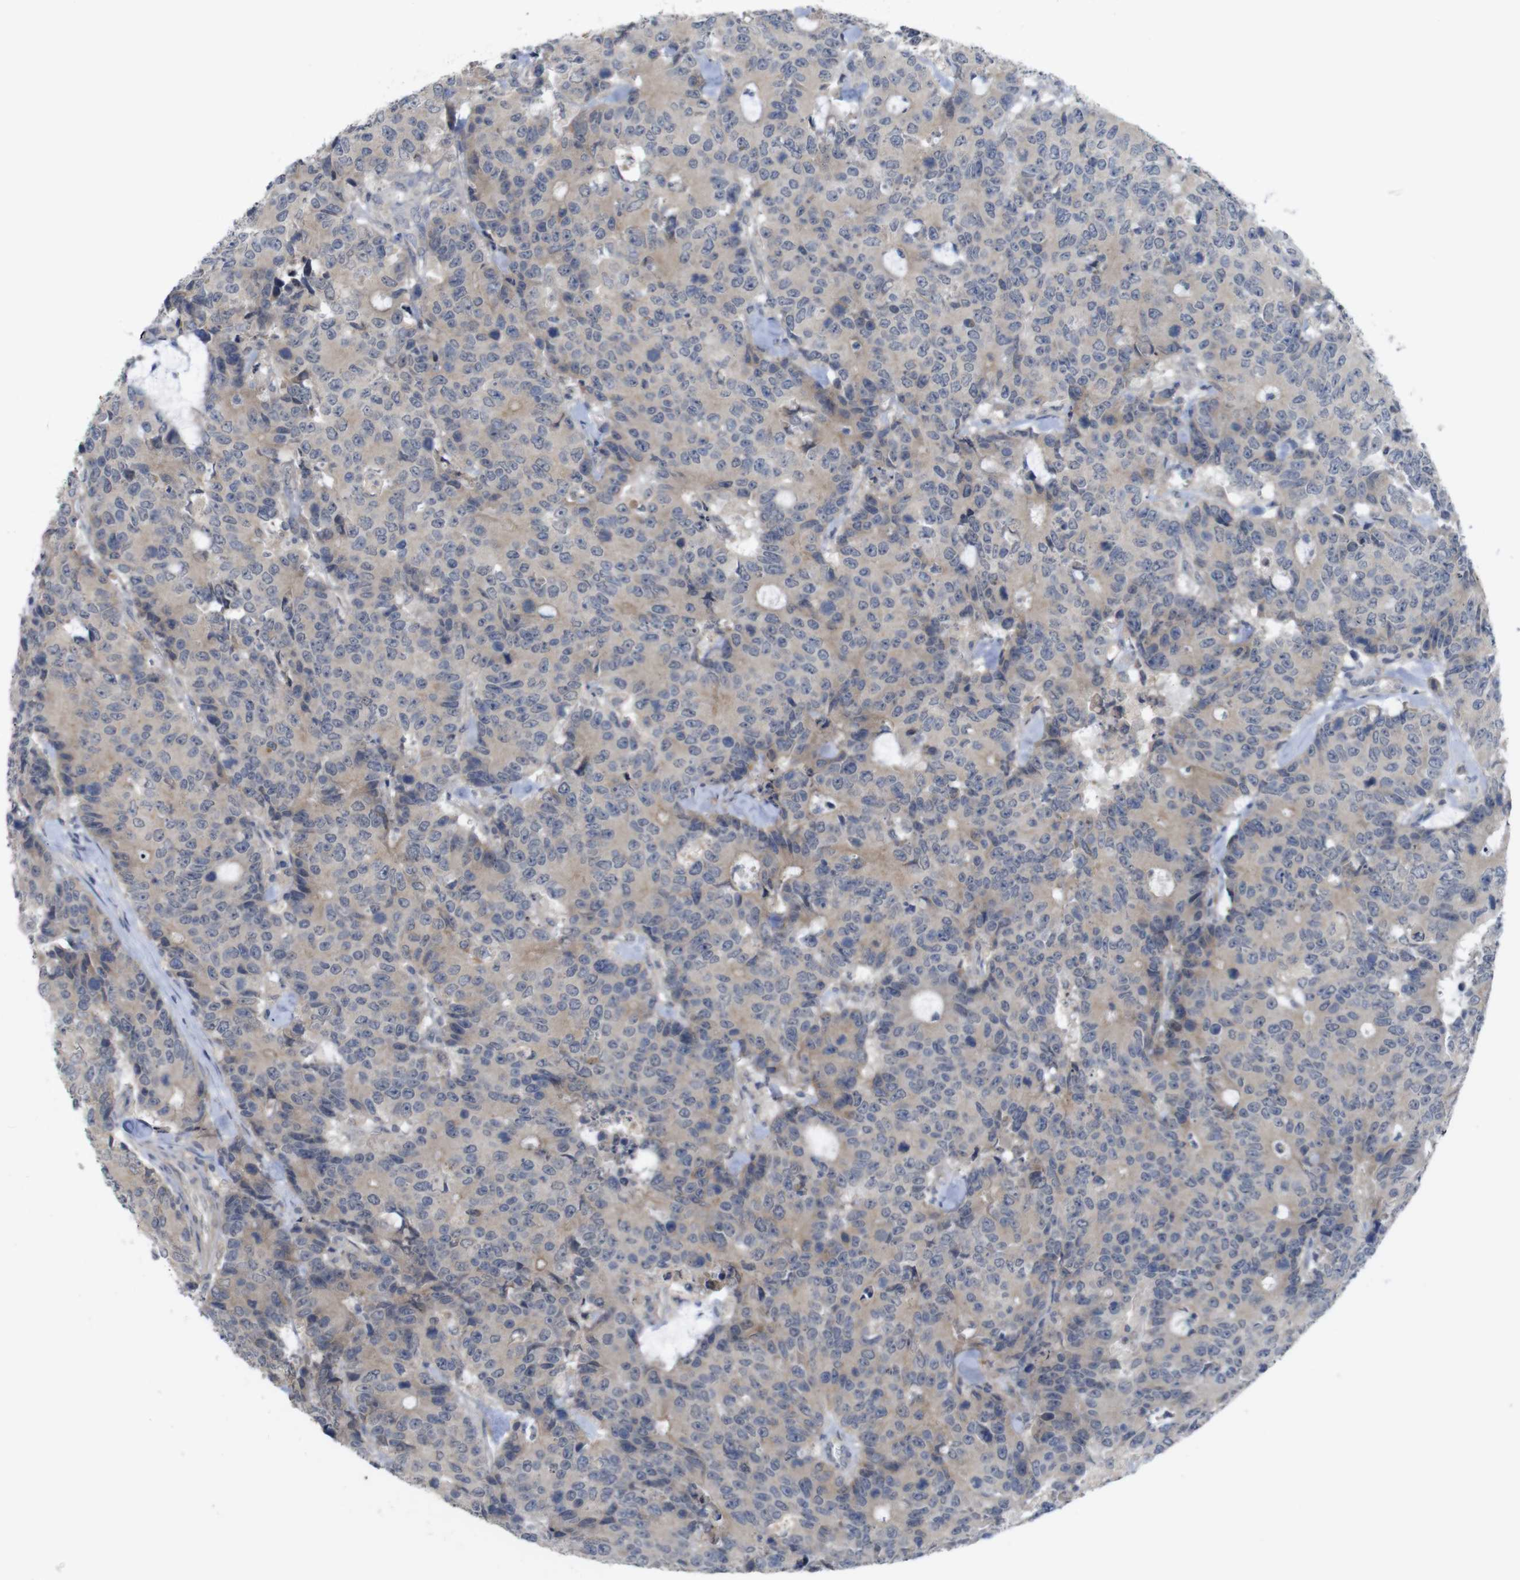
{"staining": {"intensity": "weak", "quantity": "25%-75%", "location": "cytoplasmic/membranous"}, "tissue": "colorectal cancer", "cell_type": "Tumor cells", "image_type": "cancer", "snomed": [{"axis": "morphology", "description": "Adenocarcinoma, NOS"}, {"axis": "topography", "description": "Colon"}], "caption": "The micrograph exhibits a brown stain indicating the presence of a protein in the cytoplasmic/membranous of tumor cells in colorectal cancer.", "gene": "BCAR3", "patient": {"sex": "female", "age": 86}}